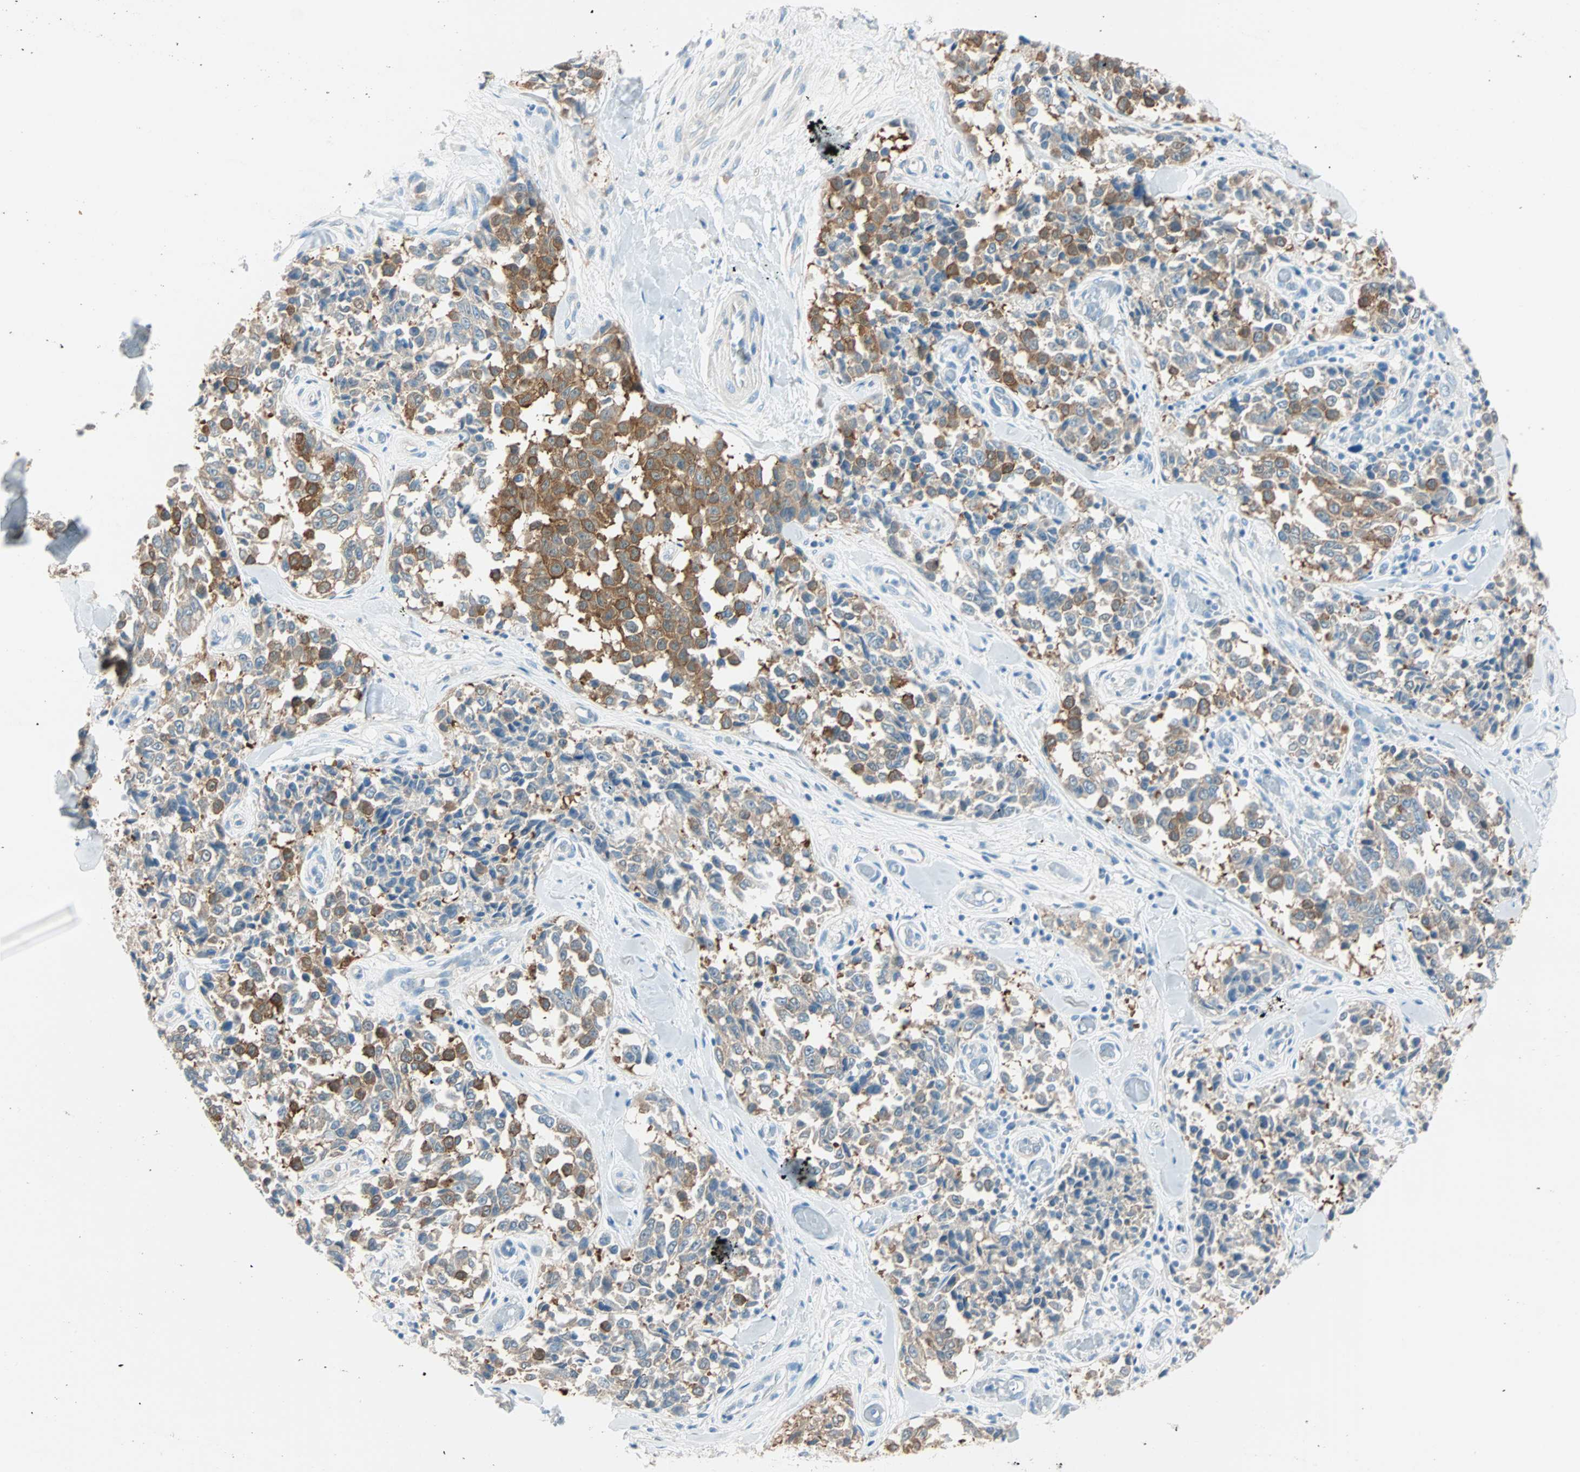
{"staining": {"intensity": "strong", "quantity": "25%-75%", "location": "cytoplasmic/membranous"}, "tissue": "melanoma", "cell_type": "Tumor cells", "image_type": "cancer", "snomed": [{"axis": "morphology", "description": "Malignant melanoma, NOS"}, {"axis": "topography", "description": "Skin"}], "caption": "Protein staining demonstrates strong cytoplasmic/membranous staining in about 25%-75% of tumor cells in malignant melanoma. The staining was performed using DAB, with brown indicating positive protein expression. Nuclei are stained blue with hematoxylin.", "gene": "ATF6", "patient": {"sex": "female", "age": 64}}